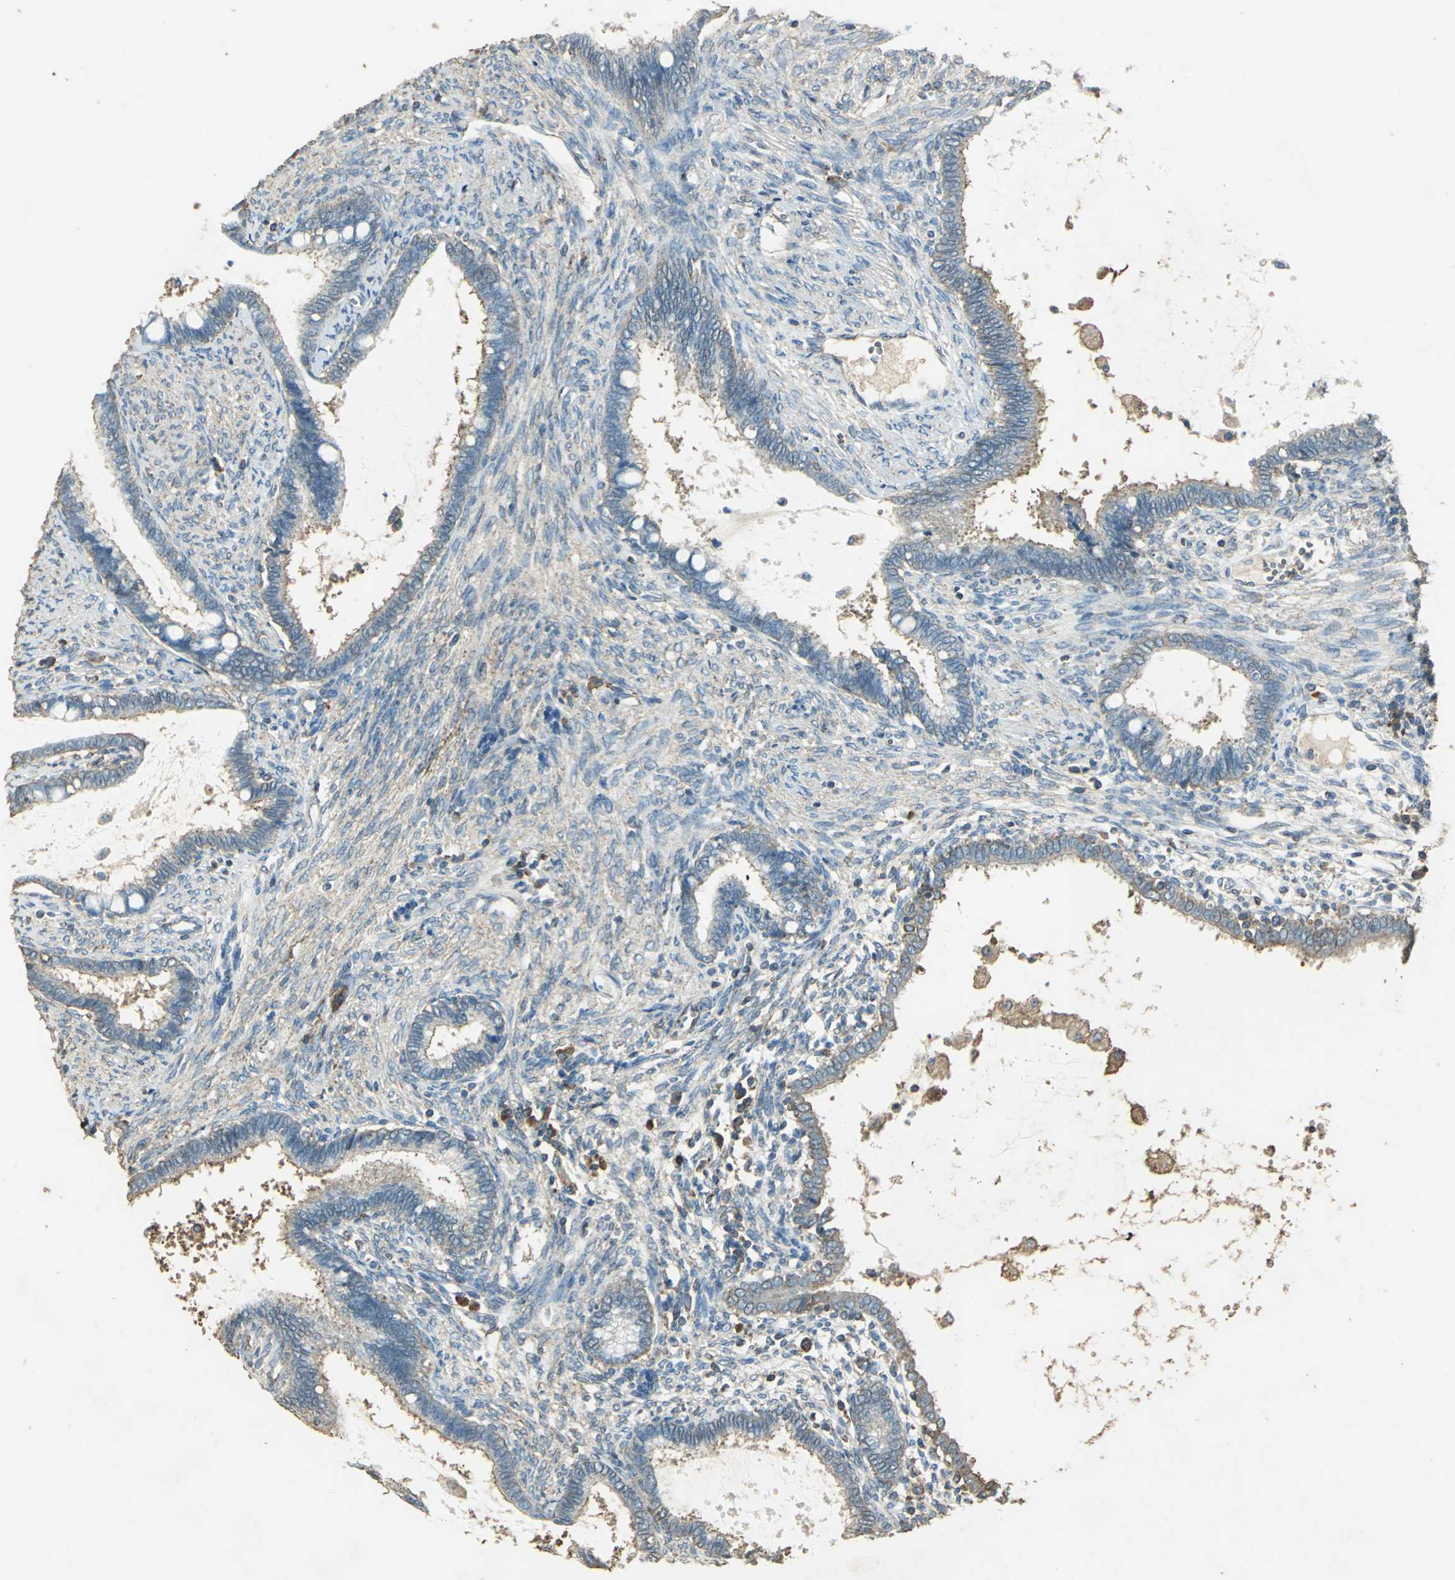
{"staining": {"intensity": "weak", "quantity": "25%-75%", "location": "cytoplasmic/membranous"}, "tissue": "cervical cancer", "cell_type": "Tumor cells", "image_type": "cancer", "snomed": [{"axis": "morphology", "description": "Adenocarcinoma, NOS"}, {"axis": "topography", "description": "Cervix"}], "caption": "Tumor cells reveal low levels of weak cytoplasmic/membranous expression in approximately 25%-75% of cells in human cervical cancer.", "gene": "TRAPPC2", "patient": {"sex": "female", "age": 44}}